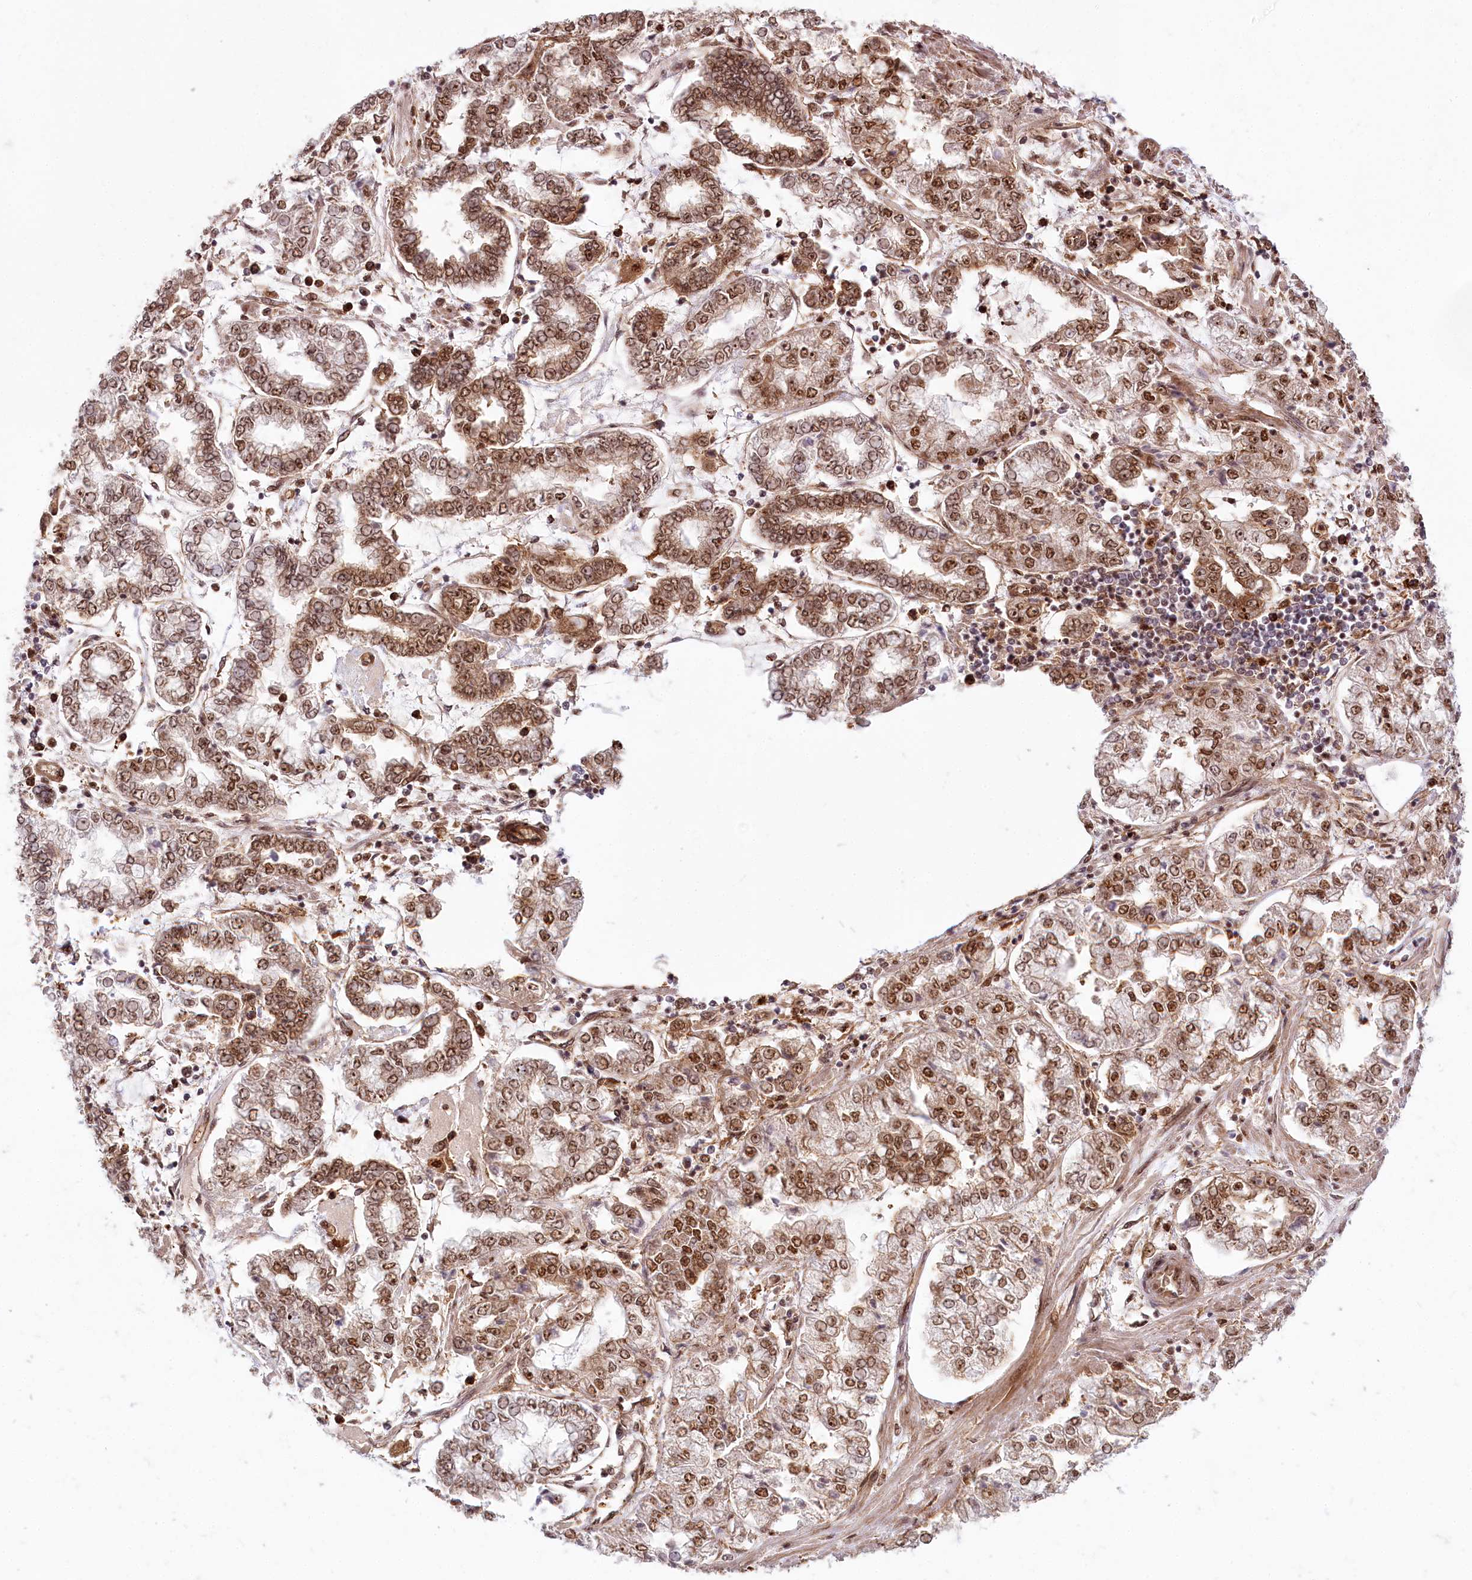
{"staining": {"intensity": "moderate", "quantity": ">75%", "location": "nuclear"}, "tissue": "stomach cancer", "cell_type": "Tumor cells", "image_type": "cancer", "snomed": [{"axis": "morphology", "description": "Adenocarcinoma, NOS"}, {"axis": "topography", "description": "Stomach"}], "caption": "Human stomach adenocarcinoma stained for a protein (brown) reveals moderate nuclear positive staining in approximately >75% of tumor cells.", "gene": "TUBGCP2", "patient": {"sex": "male", "age": 76}}